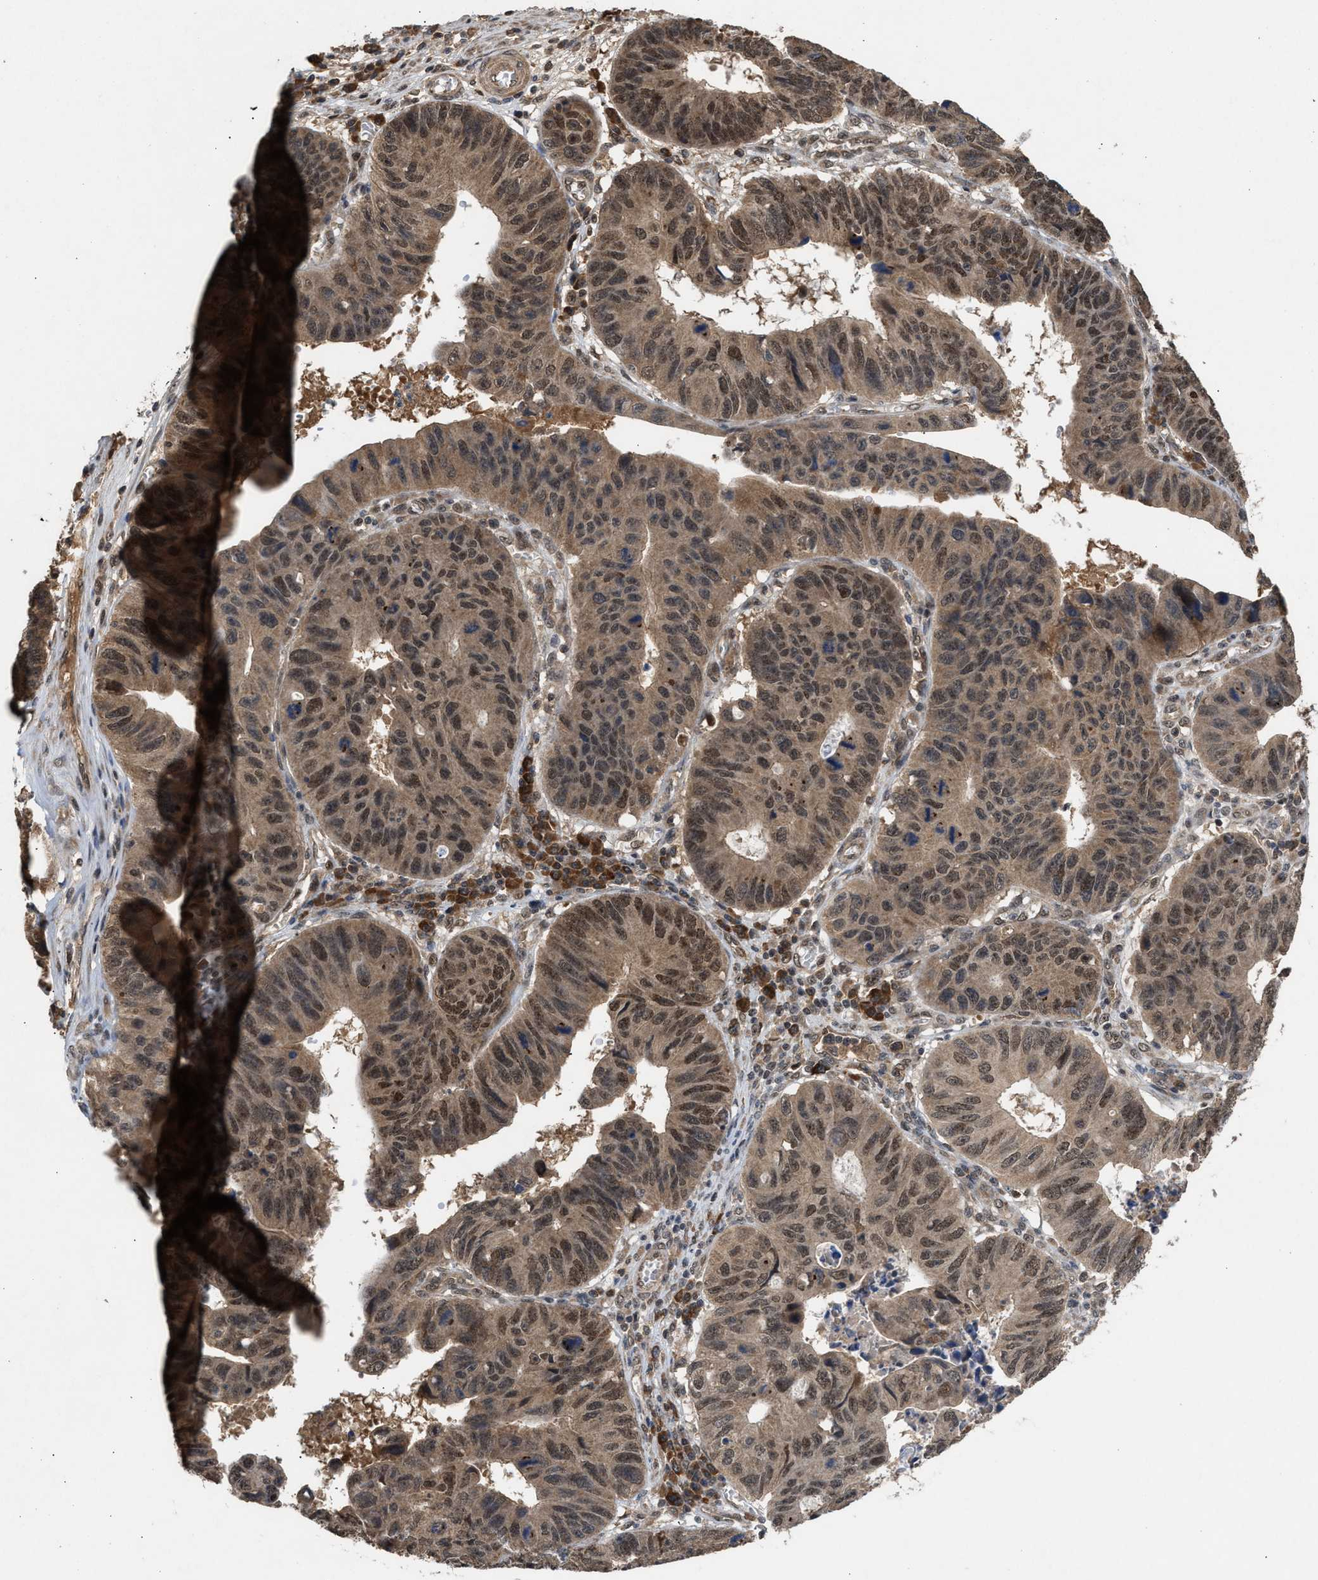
{"staining": {"intensity": "moderate", "quantity": ">75%", "location": "cytoplasmic/membranous,nuclear"}, "tissue": "stomach cancer", "cell_type": "Tumor cells", "image_type": "cancer", "snomed": [{"axis": "morphology", "description": "Adenocarcinoma, NOS"}, {"axis": "topography", "description": "Stomach"}], "caption": "A micrograph of human adenocarcinoma (stomach) stained for a protein shows moderate cytoplasmic/membranous and nuclear brown staining in tumor cells.", "gene": "RUSC2", "patient": {"sex": "male", "age": 59}}